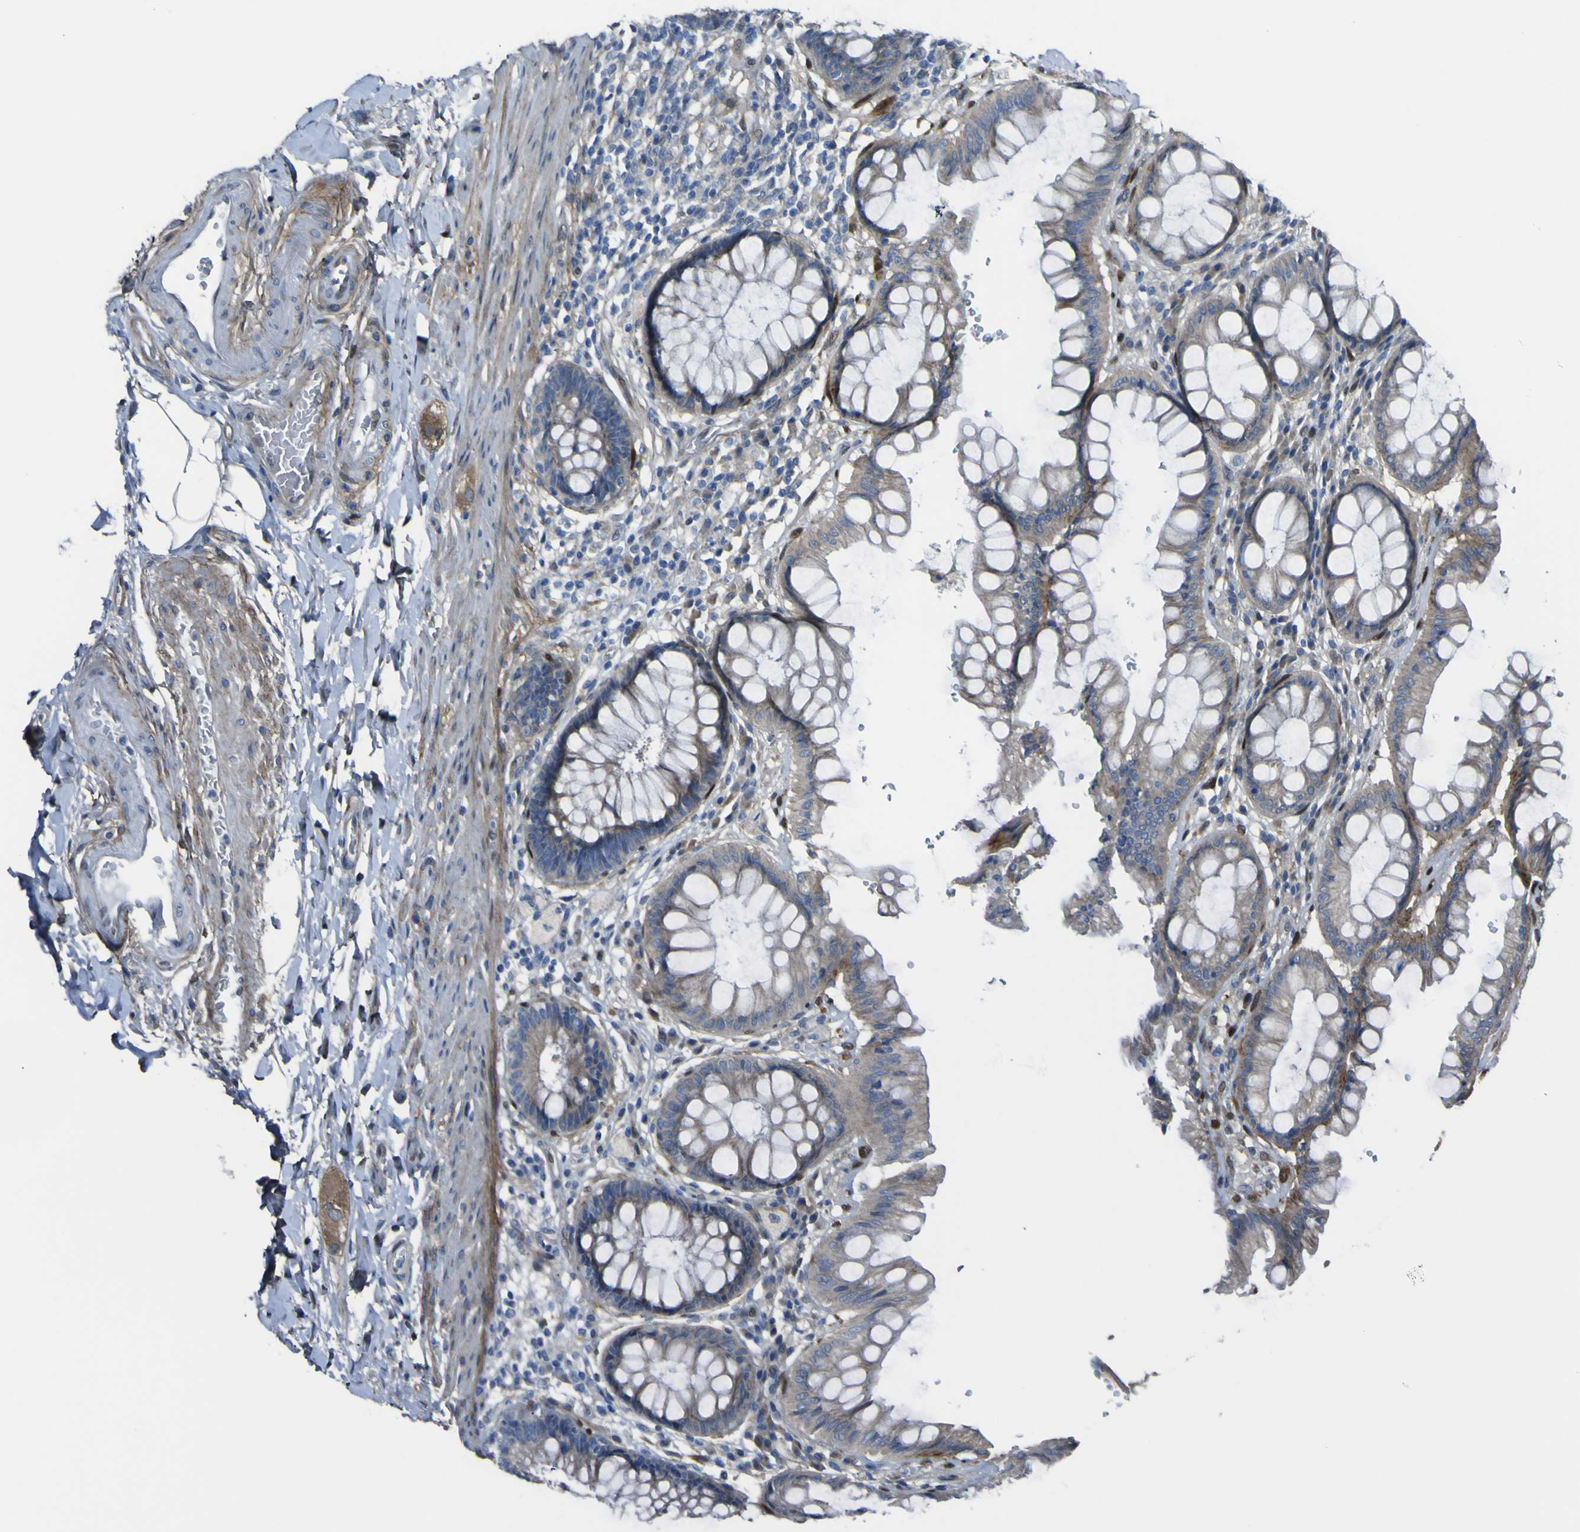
{"staining": {"intensity": "moderate", "quantity": "25%-75%", "location": "cytoplasmic/membranous"}, "tissue": "rectum", "cell_type": "Glandular cells", "image_type": "normal", "snomed": [{"axis": "morphology", "description": "Normal tissue, NOS"}, {"axis": "topography", "description": "Rectum"}], "caption": "The histopathology image shows staining of normal rectum, revealing moderate cytoplasmic/membranous protein staining (brown color) within glandular cells. (IHC, brightfield microscopy, high magnification).", "gene": "LRRN1", "patient": {"sex": "female", "age": 46}}